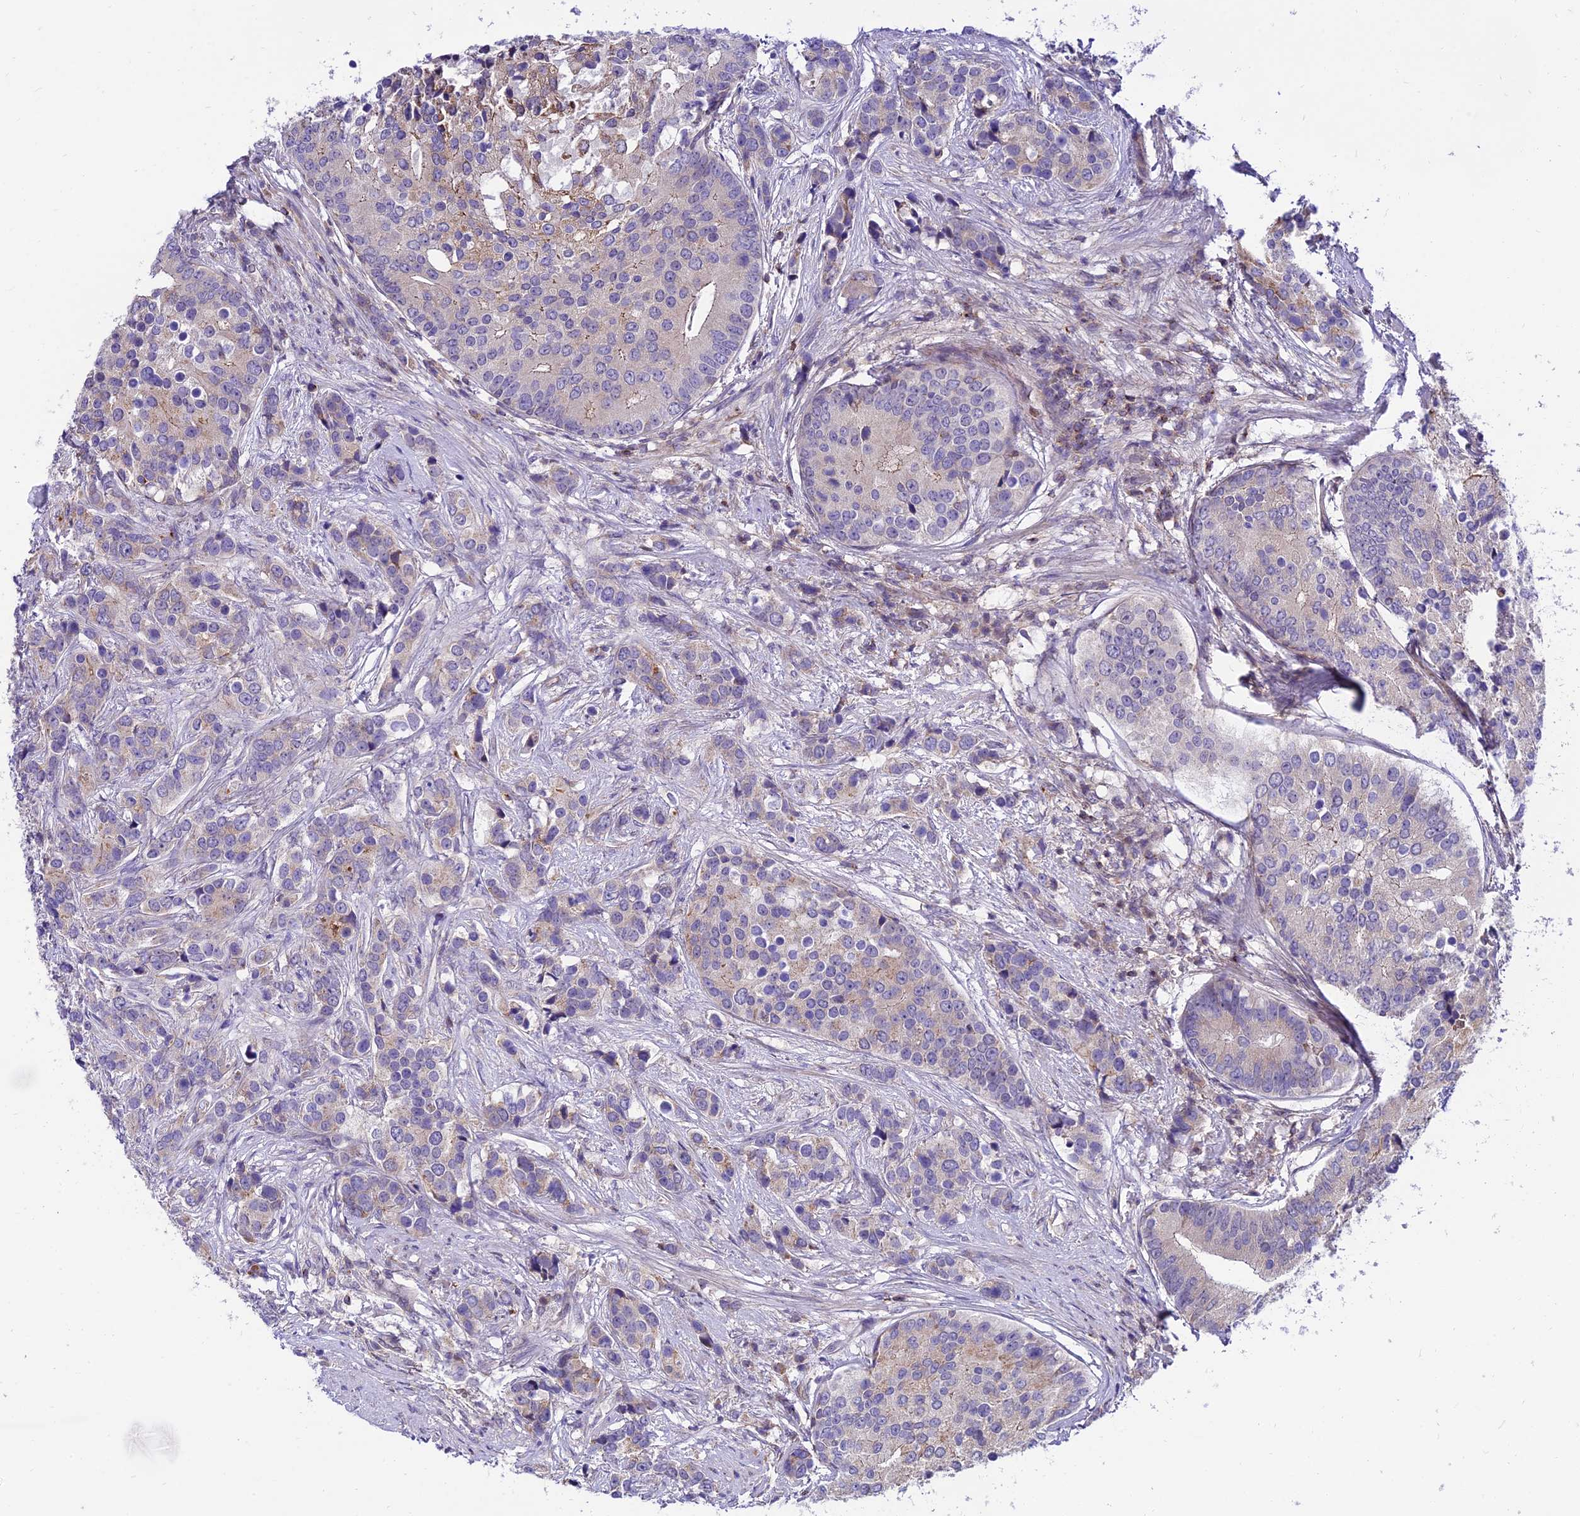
{"staining": {"intensity": "weak", "quantity": "<25%", "location": "cytoplasmic/membranous"}, "tissue": "prostate cancer", "cell_type": "Tumor cells", "image_type": "cancer", "snomed": [{"axis": "morphology", "description": "Adenocarcinoma, High grade"}, {"axis": "topography", "description": "Prostate"}], "caption": "A high-resolution micrograph shows IHC staining of high-grade adenocarcinoma (prostate), which exhibits no significant positivity in tumor cells.", "gene": "C6orf132", "patient": {"sex": "male", "age": 62}}